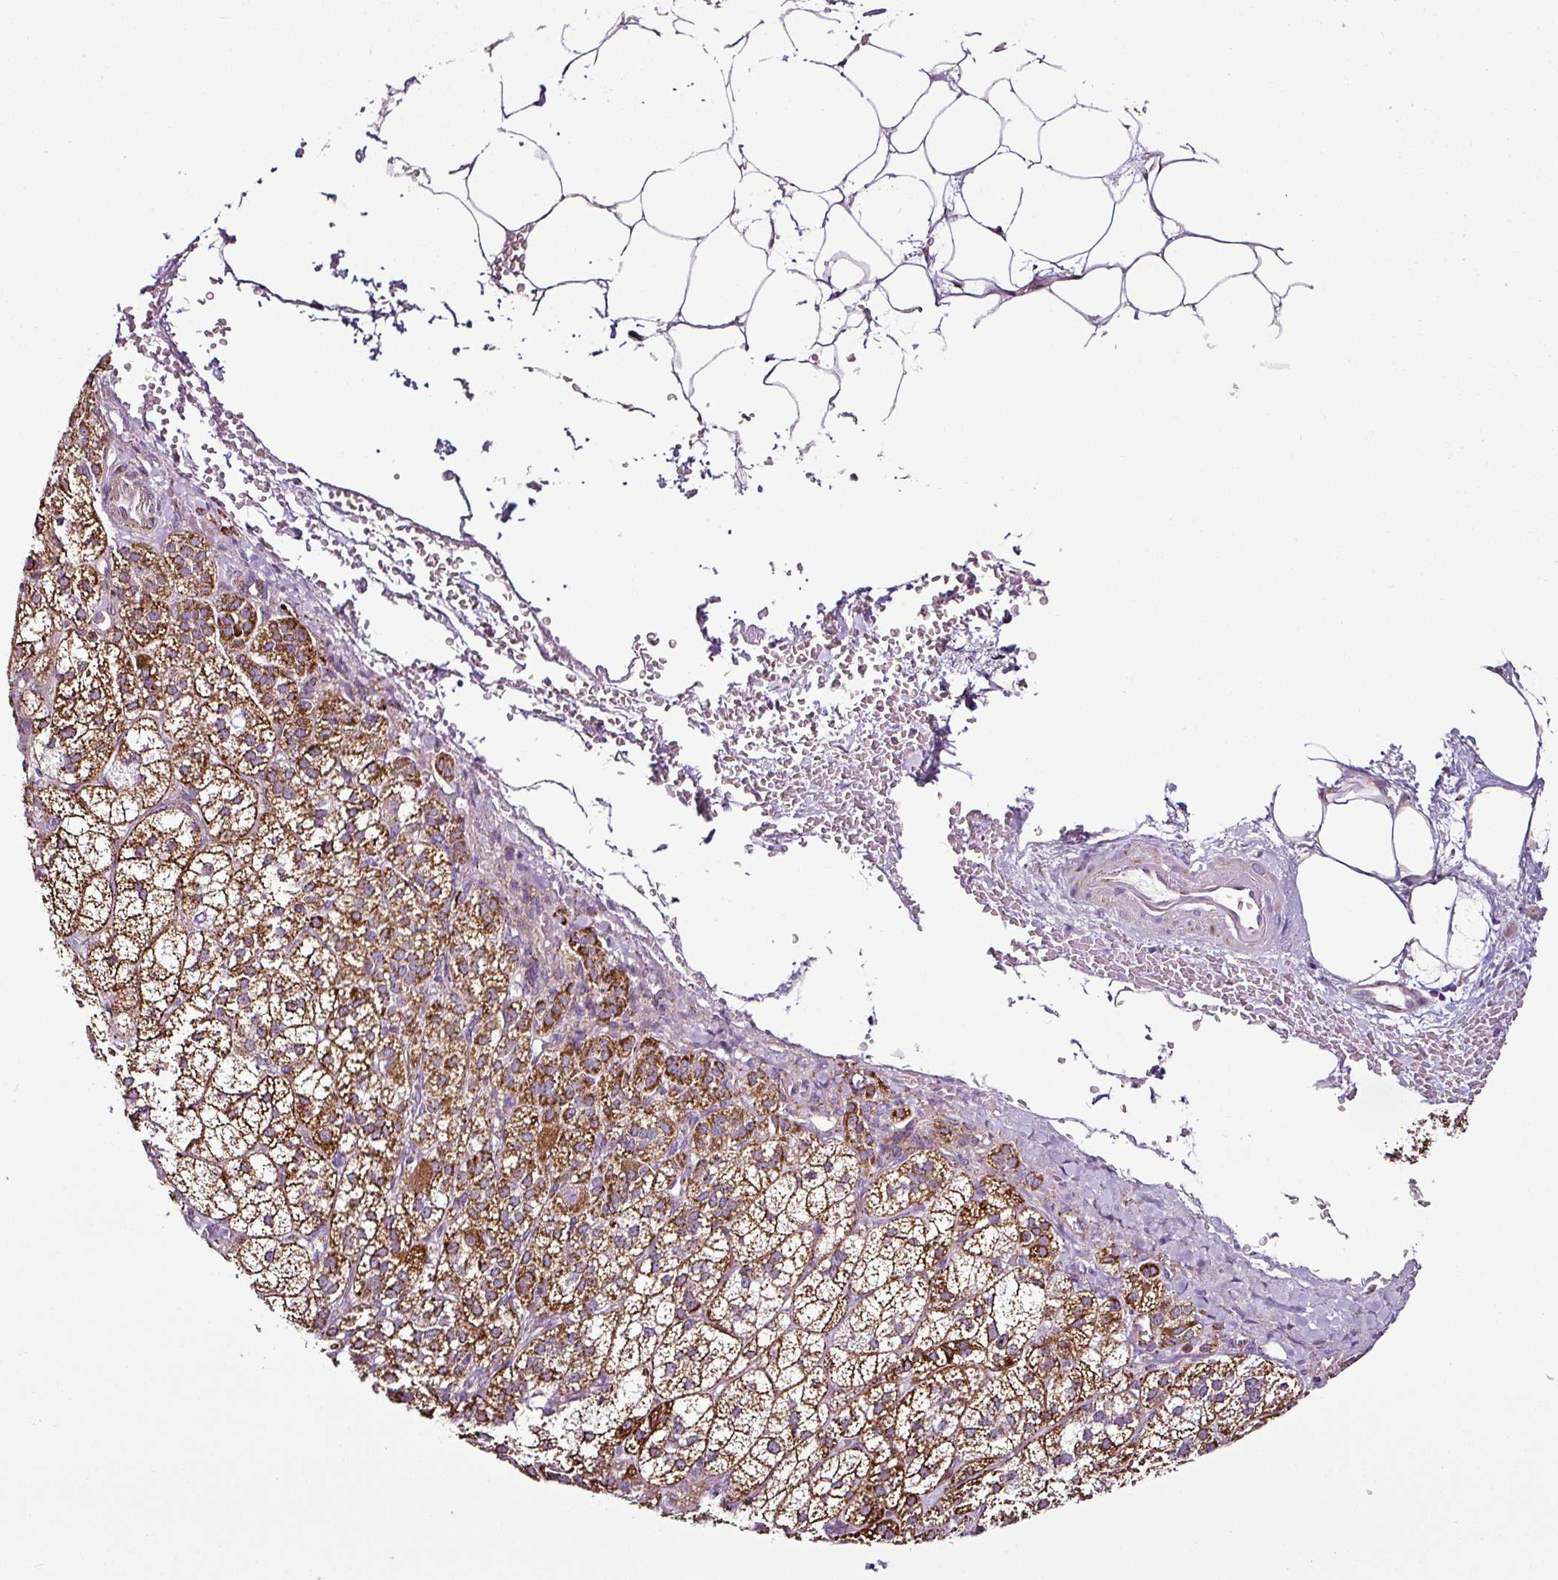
{"staining": {"intensity": "strong", "quantity": ">75%", "location": "cytoplasmic/membranous"}, "tissue": "adrenal gland", "cell_type": "Glandular cells", "image_type": "normal", "snomed": [{"axis": "morphology", "description": "Normal tissue, NOS"}, {"axis": "topography", "description": "Adrenal gland"}], "caption": "High-power microscopy captured an immunohistochemistry micrograph of benign adrenal gland, revealing strong cytoplasmic/membranous expression in approximately >75% of glandular cells.", "gene": "DPAGT1", "patient": {"sex": "female", "age": 60}}